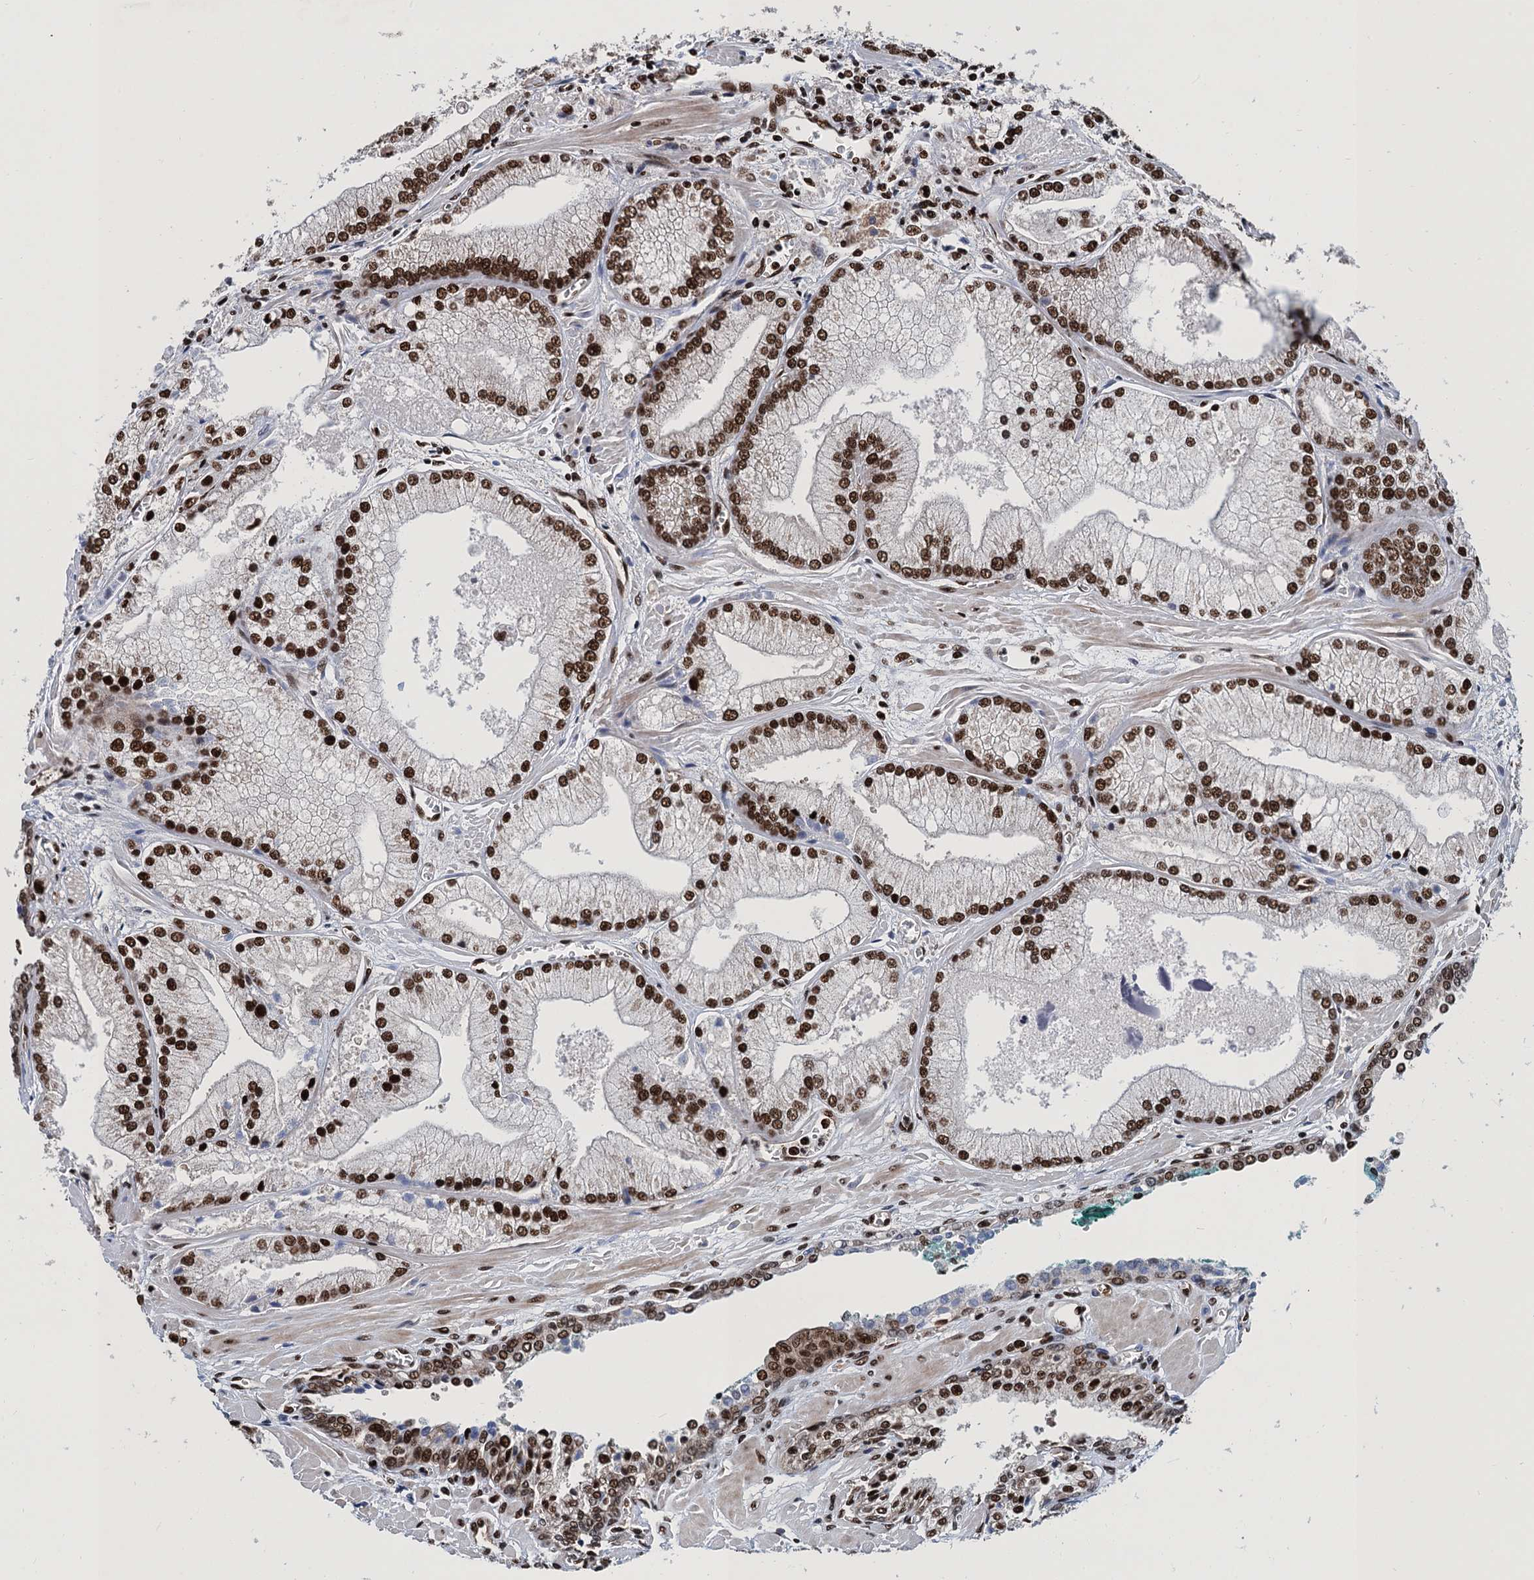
{"staining": {"intensity": "moderate", "quantity": ">75%", "location": "nuclear"}, "tissue": "prostate cancer", "cell_type": "Tumor cells", "image_type": "cancer", "snomed": [{"axis": "morphology", "description": "Adenocarcinoma, Low grade"}, {"axis": "topography", "description": "Prostate"}], "caption": "IHC of human prostate low-grade adenocarcinoma exhibits medium levels of moderate nuclear expression in approximately >75% of tumor cells.", "gene": "PPP4R1", "patient": {"sex": "male", "age": 67}}